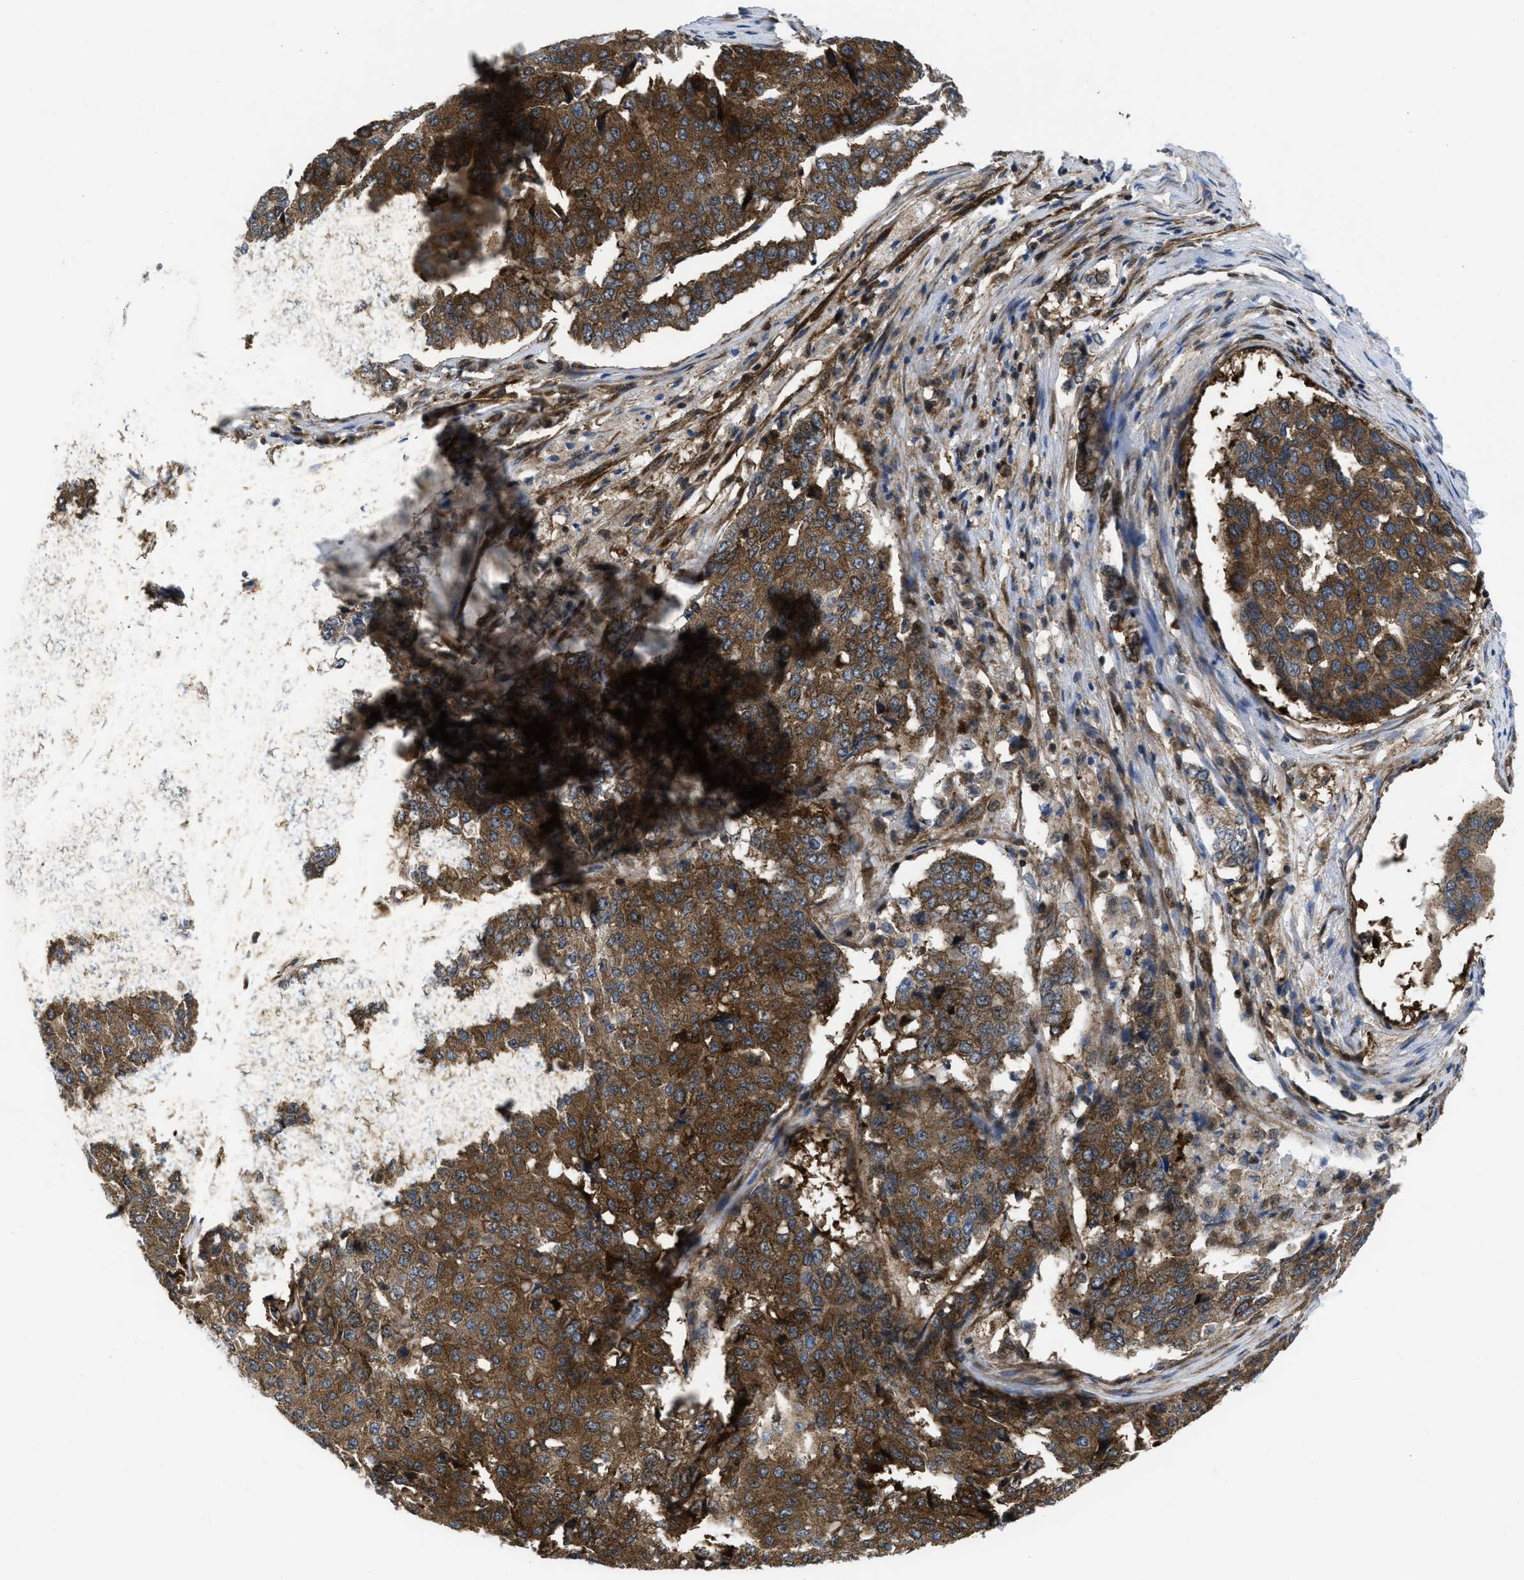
{"staining": {"intensity": "moderate", "quantity": ">75%", "location": "cytoplasmic/membranous"}, "tissue": "pancreatic cancer", "cell_type": "Tumor cells", "image_type": "cancer", "snomed": [{"axis": "morphology", "description": "Adenocarcinoma, NOS"}, {"axis": "topography", "description": "Pancreas"}], "caption": "A brown stain highlights moderate cytoplasmic/membranous expression of a protein in human pancreatic cancer (adenocarcinoma) tumor cells. (DAB (3,3'-diaminobenzidine) IHC with brightfield microscopy, high magnification).", "gene": "PPP2CB", "patient": {"sex": "male", "age": 50}}